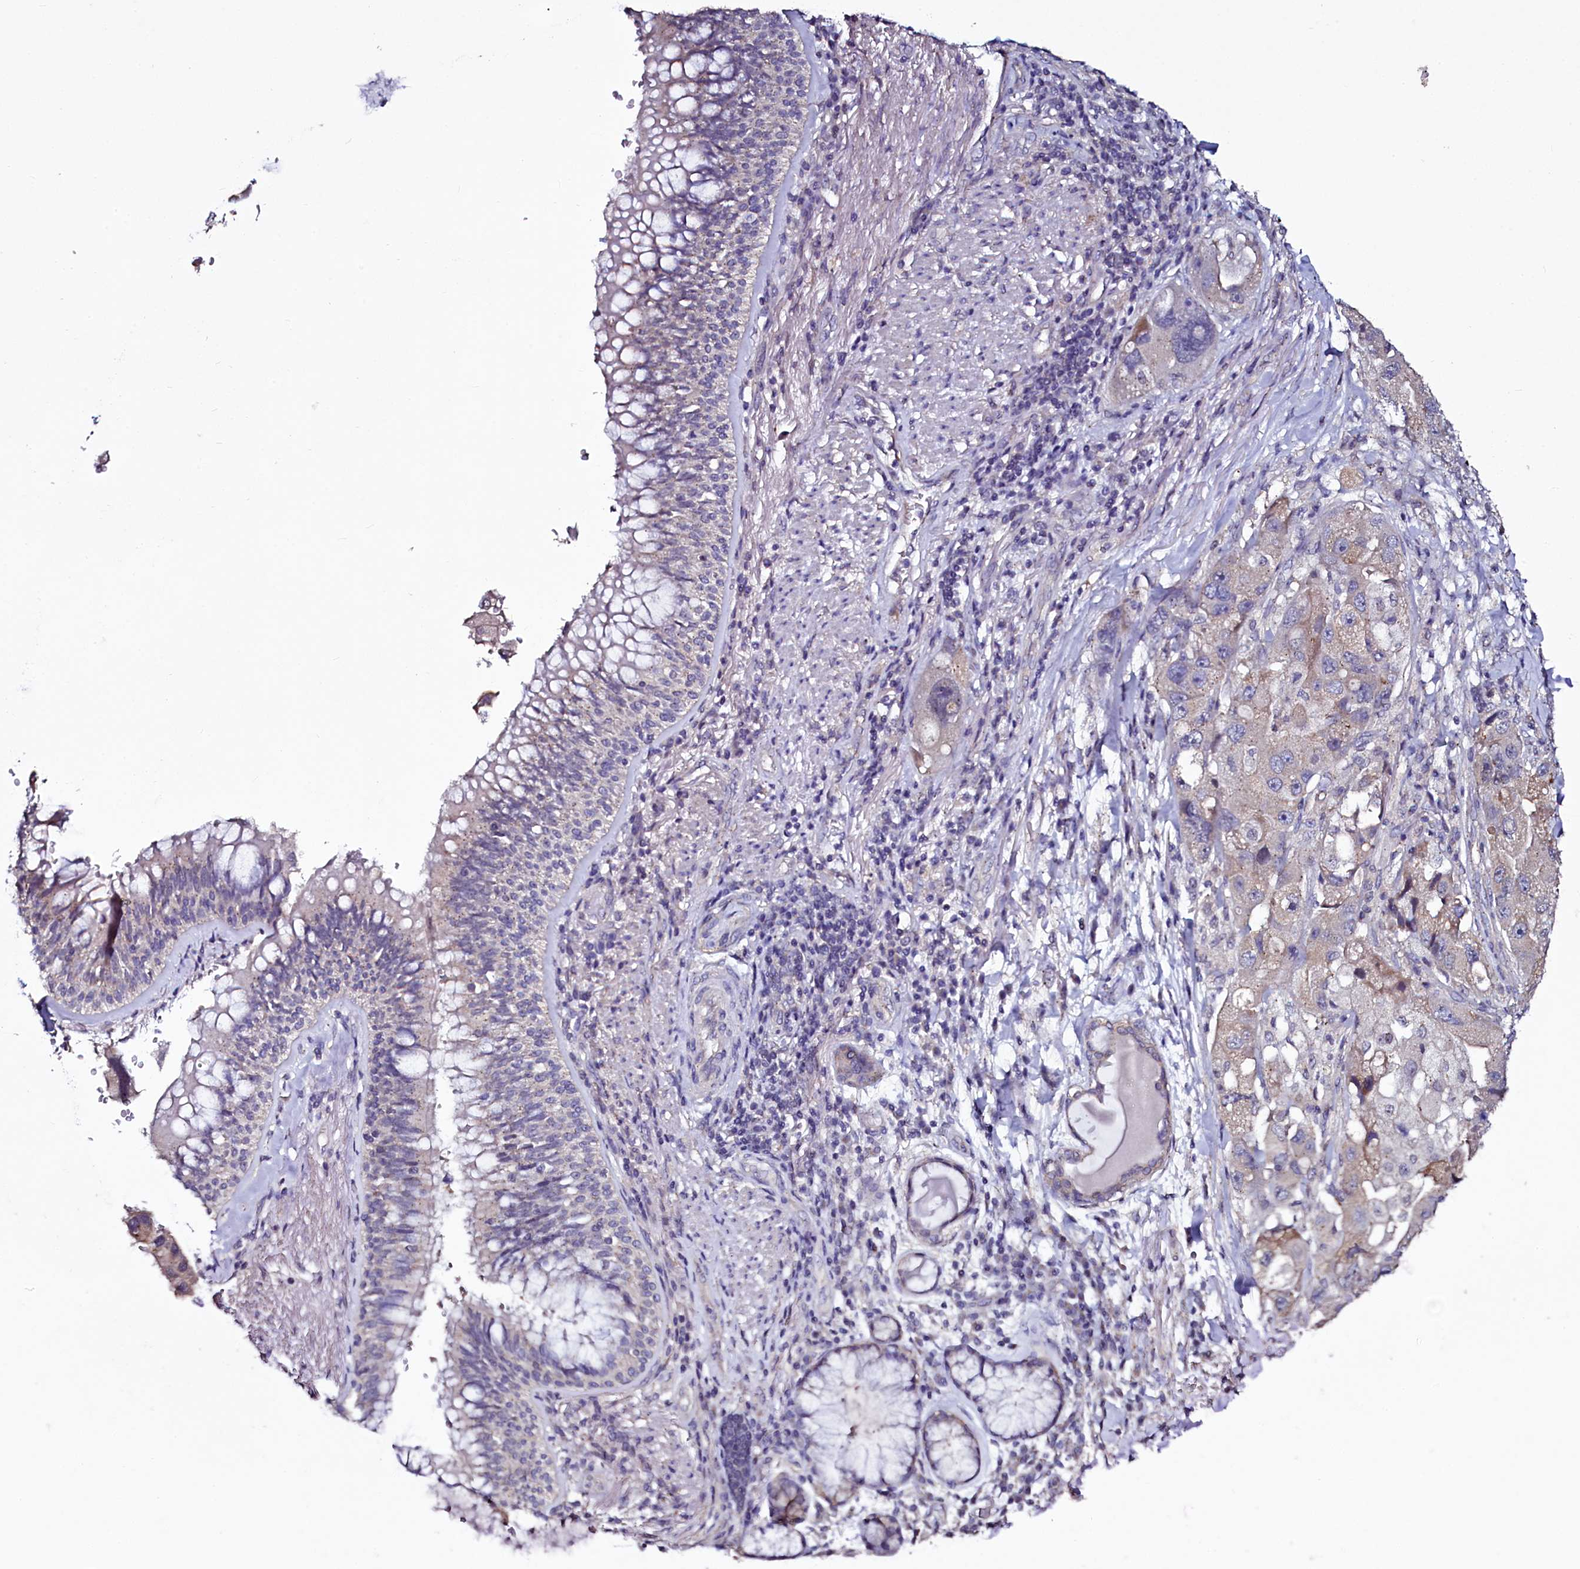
{"staining": {"intensity": "weak", "quantity": "25%-75%", "location": "cytoplasmic/membranous"}, "tissue": "lung cancer", "cell_type": "Tumor cells", "image_type": "cancer", "snomed": [{"axis": "morphology", "description": "Adenocarcinoma, NOS"}, {"axis": "topography", "description": "Lung"}], "caption": "Tumor cells reveal low levels of weak cytoplasmic/membranous staining in approximately 25%-75% of cells in human adenocarcinoma (lung). (DAB (3,3'-diaminobenzidine) = brown stain, brightfield microscopy at high magnification).", "gene": "USPL1", "patient": {"sex": "female", "age": 54}}